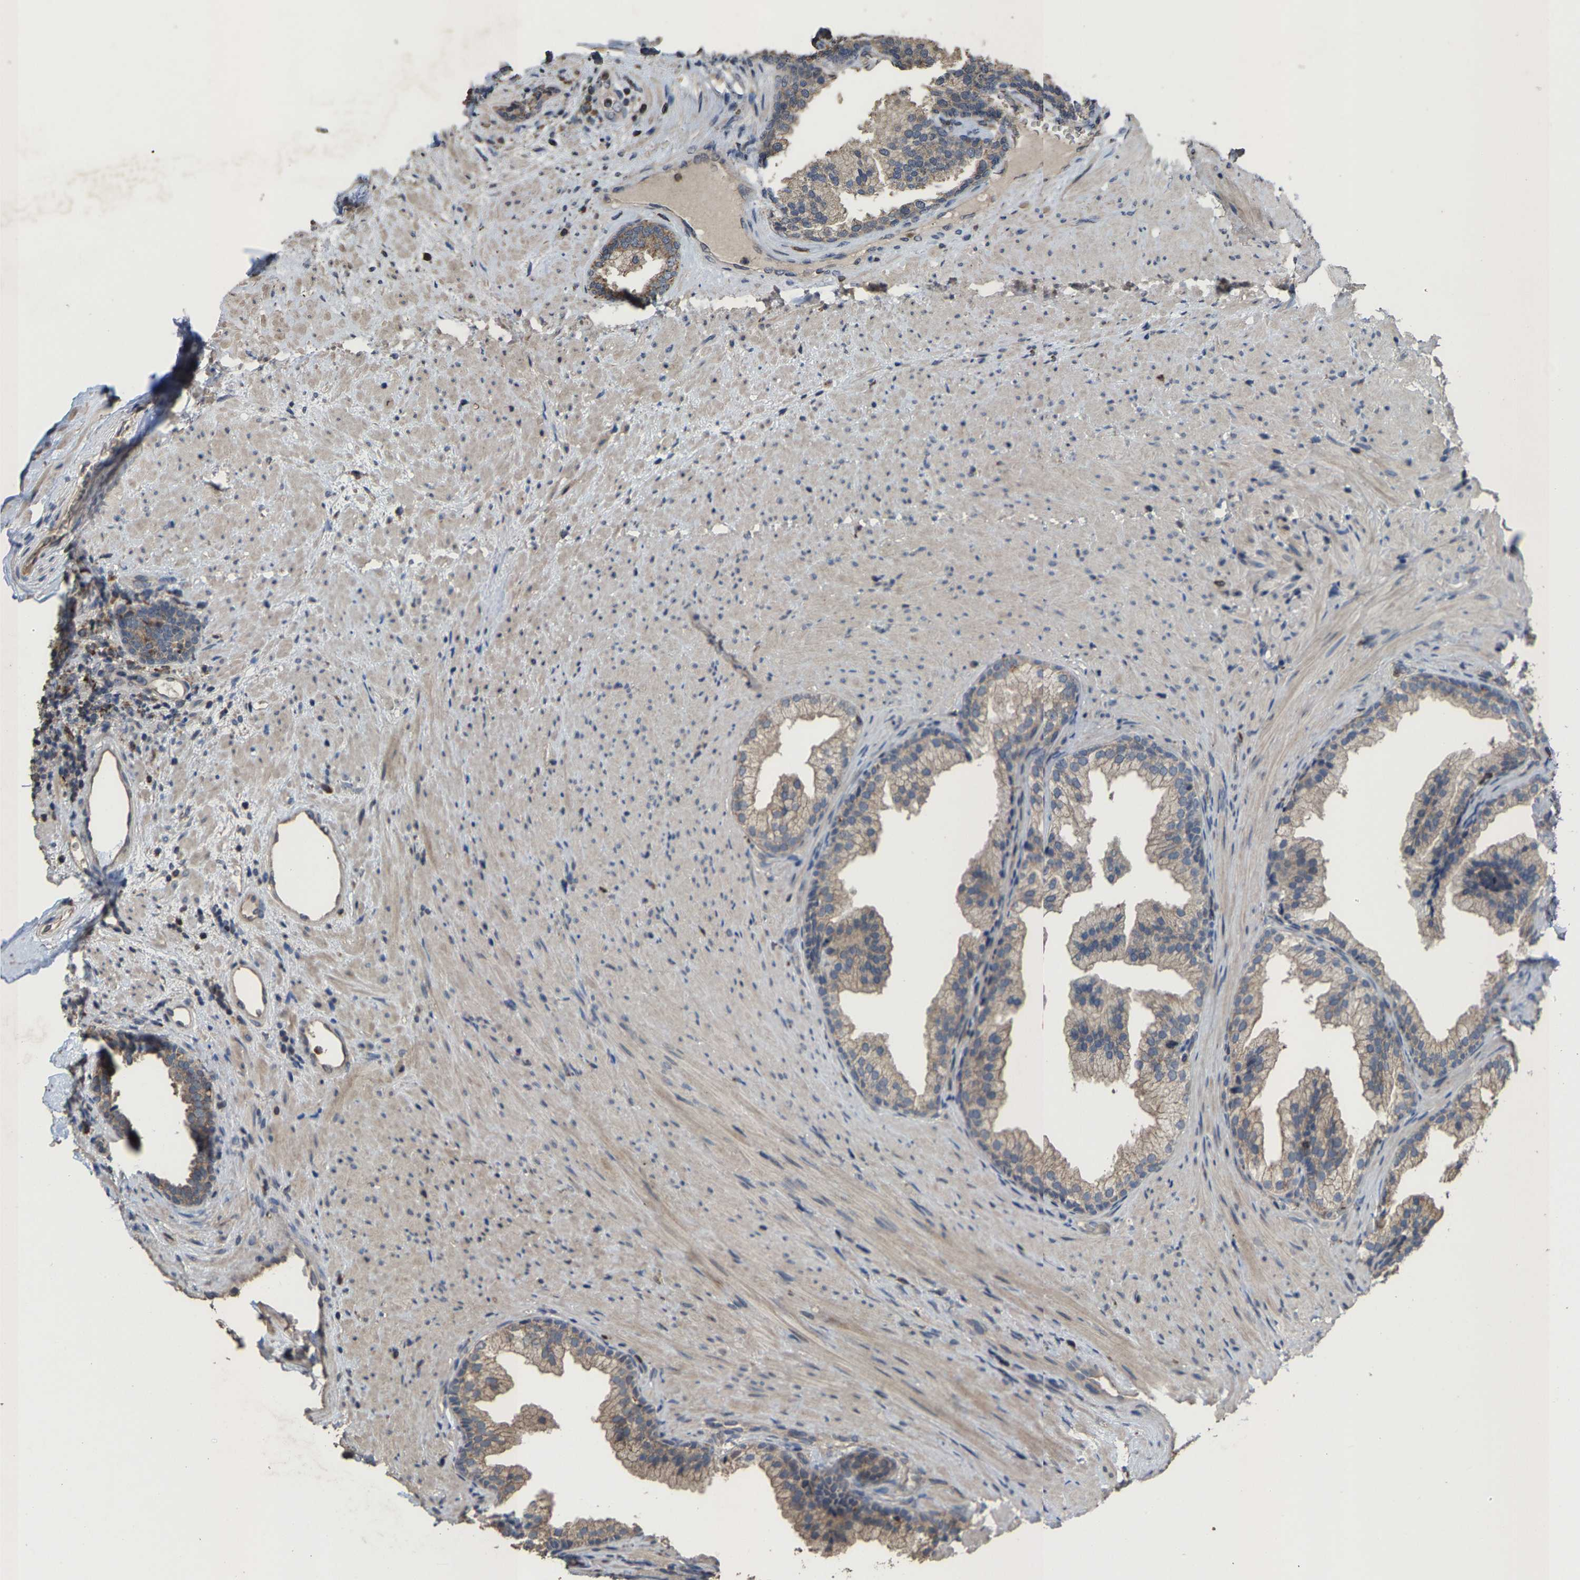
{"staining": {"intensity": "weak", "quantity": ">75%", "location": "cytoplasmic/membranous"}, "tissue": "prostate", "cell_type": "Glandular cells", "image_type": "normal", "snomed": [{"axis": "morphology", "description": "Normal tissue, NOS"}, {"axis": "topography", "description": "Prostate"}], "caption": "Weak cytoplasmic/membranous staining is identified in approximately >75% of glandular cells in normal prostate. (brown staining indicates protein expression, while blue staining denotes nuclei).", "gene": "TDRKH", "patient": {"sex": "male", "age": 76}}